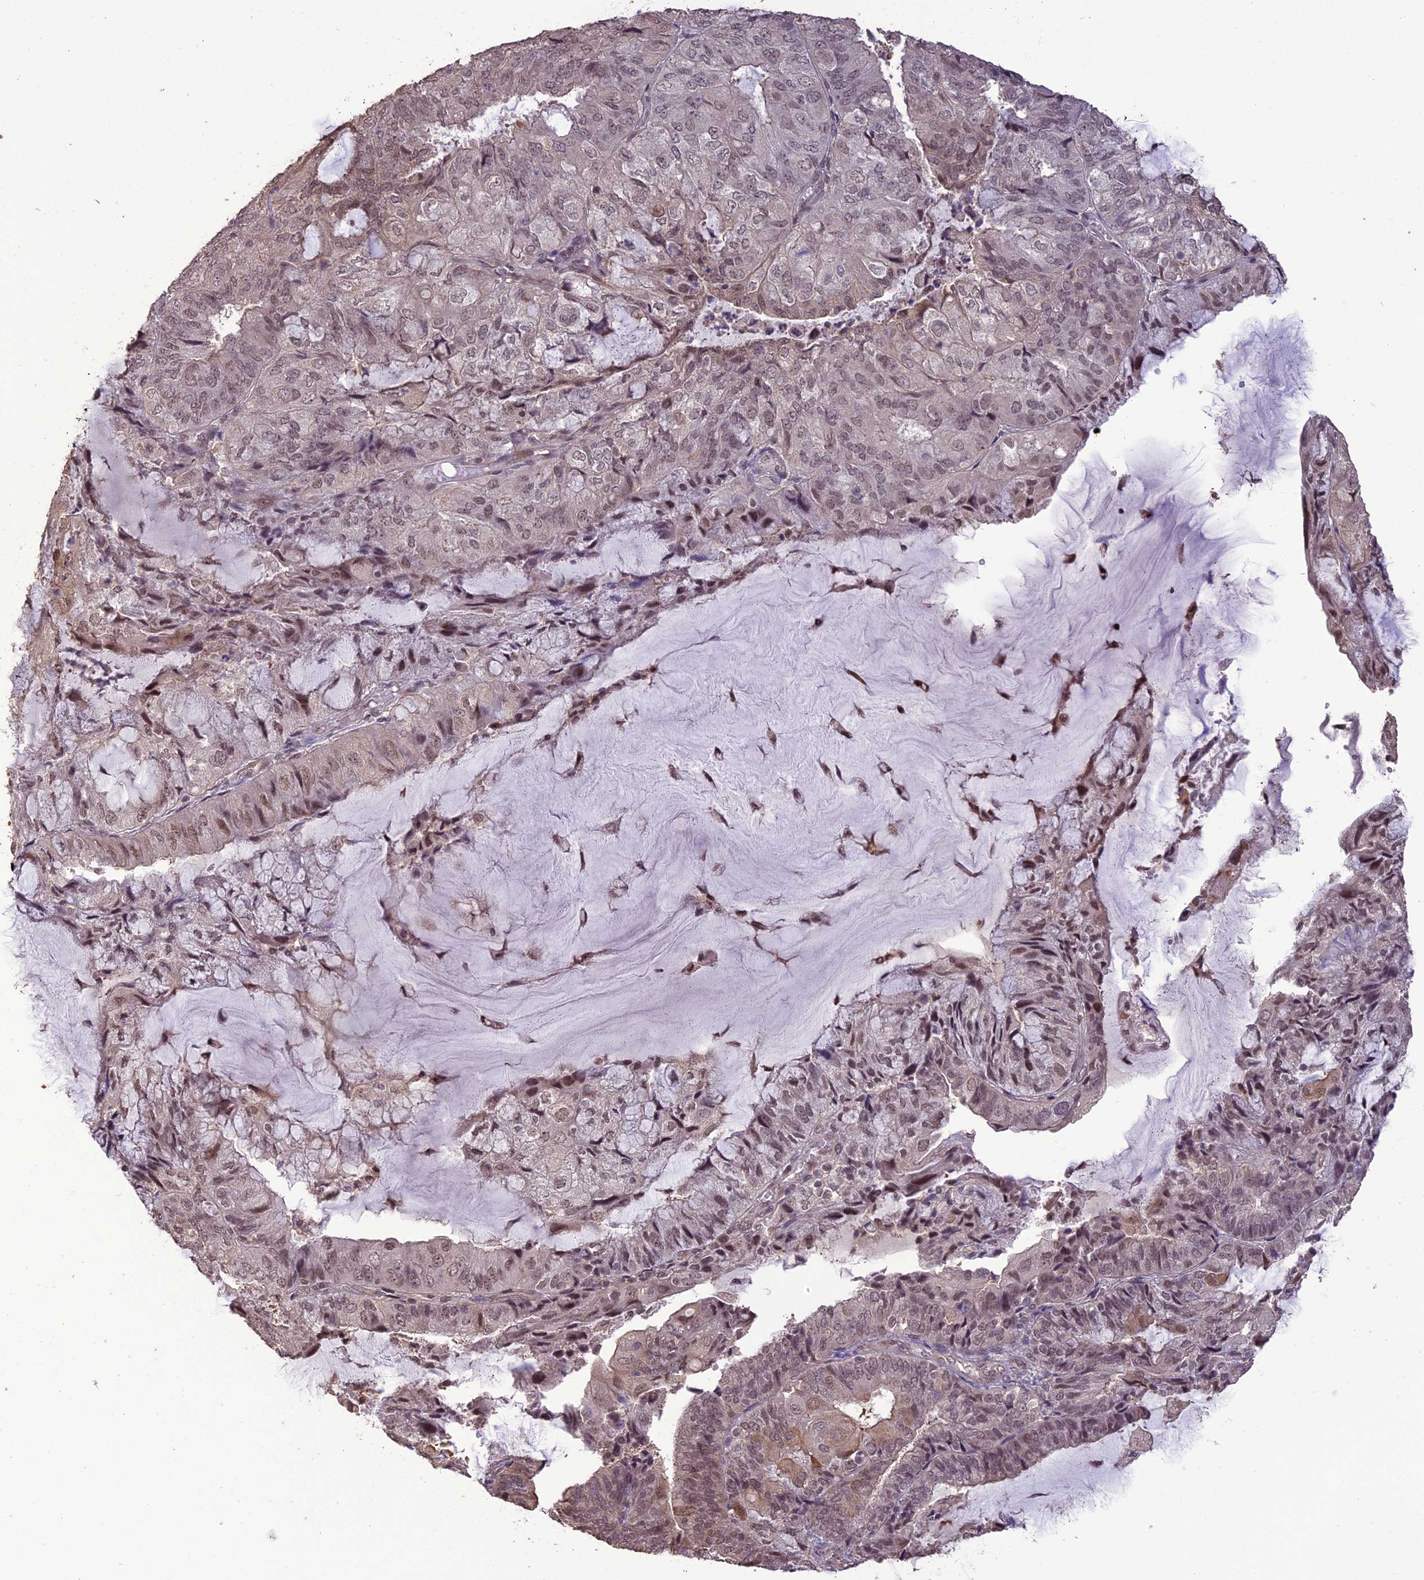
{"staining": {"intensity": "moderate", "quantity": "<25%", "location": "nuclear"}, "tissue": "endometrial cancer", "cell_type": "Tumor cells", "image_type": "cancer", "snomed": [{"axis": "morphology", "description": "Adenocarcinoma, NOS"}, {"axis": "topography", "description": "Endometrium"}], "caption": "DAB (3,3'-diaminobenzidine) immunohistochemical staining of human endometrial cancer (adenocarcinoma) demonstrates moderate nuclear protein staining in approximately <25% of tumor cells.", "gene": "TIGD7", "patient": {"sex": "female", "age": 81}}